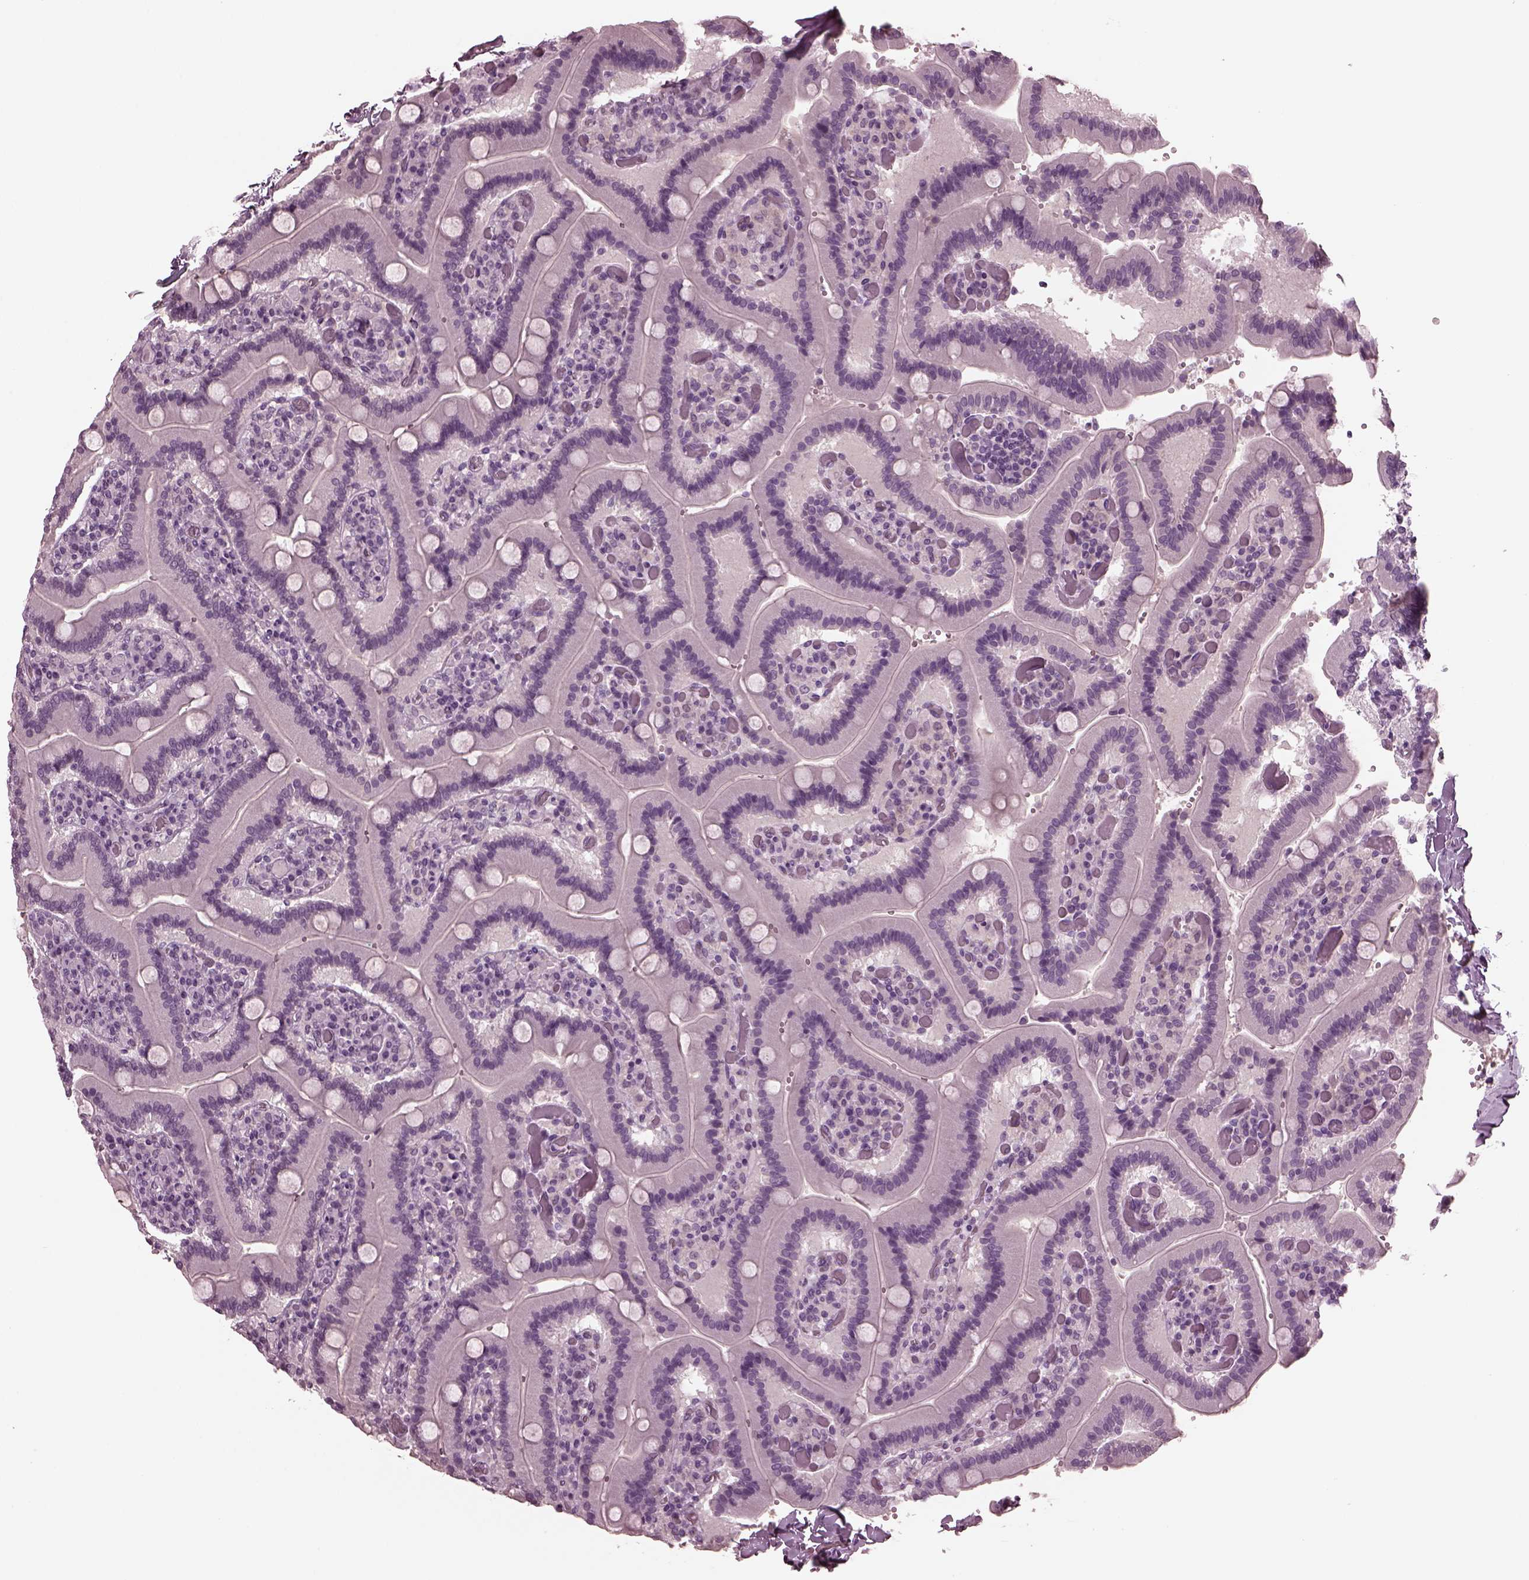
{"staining": {"intensity": "negative", "quantity": "none", "location": "none"}, "tissue": "duodenum", "cell_type": "Glandular cells", "image_type": "normal", "snomed": [{"axis": "morphology", "description": "Normal tissue, NOS"}, {"axis": "topography", "description": "Duodenum"}], "caption": "This is an immunohistochemistry image of unremarkable human duodenum. There is no positivity in glandular cells.", "gene": "MIB2", "patient": {"sex": "female", "age": 62}}